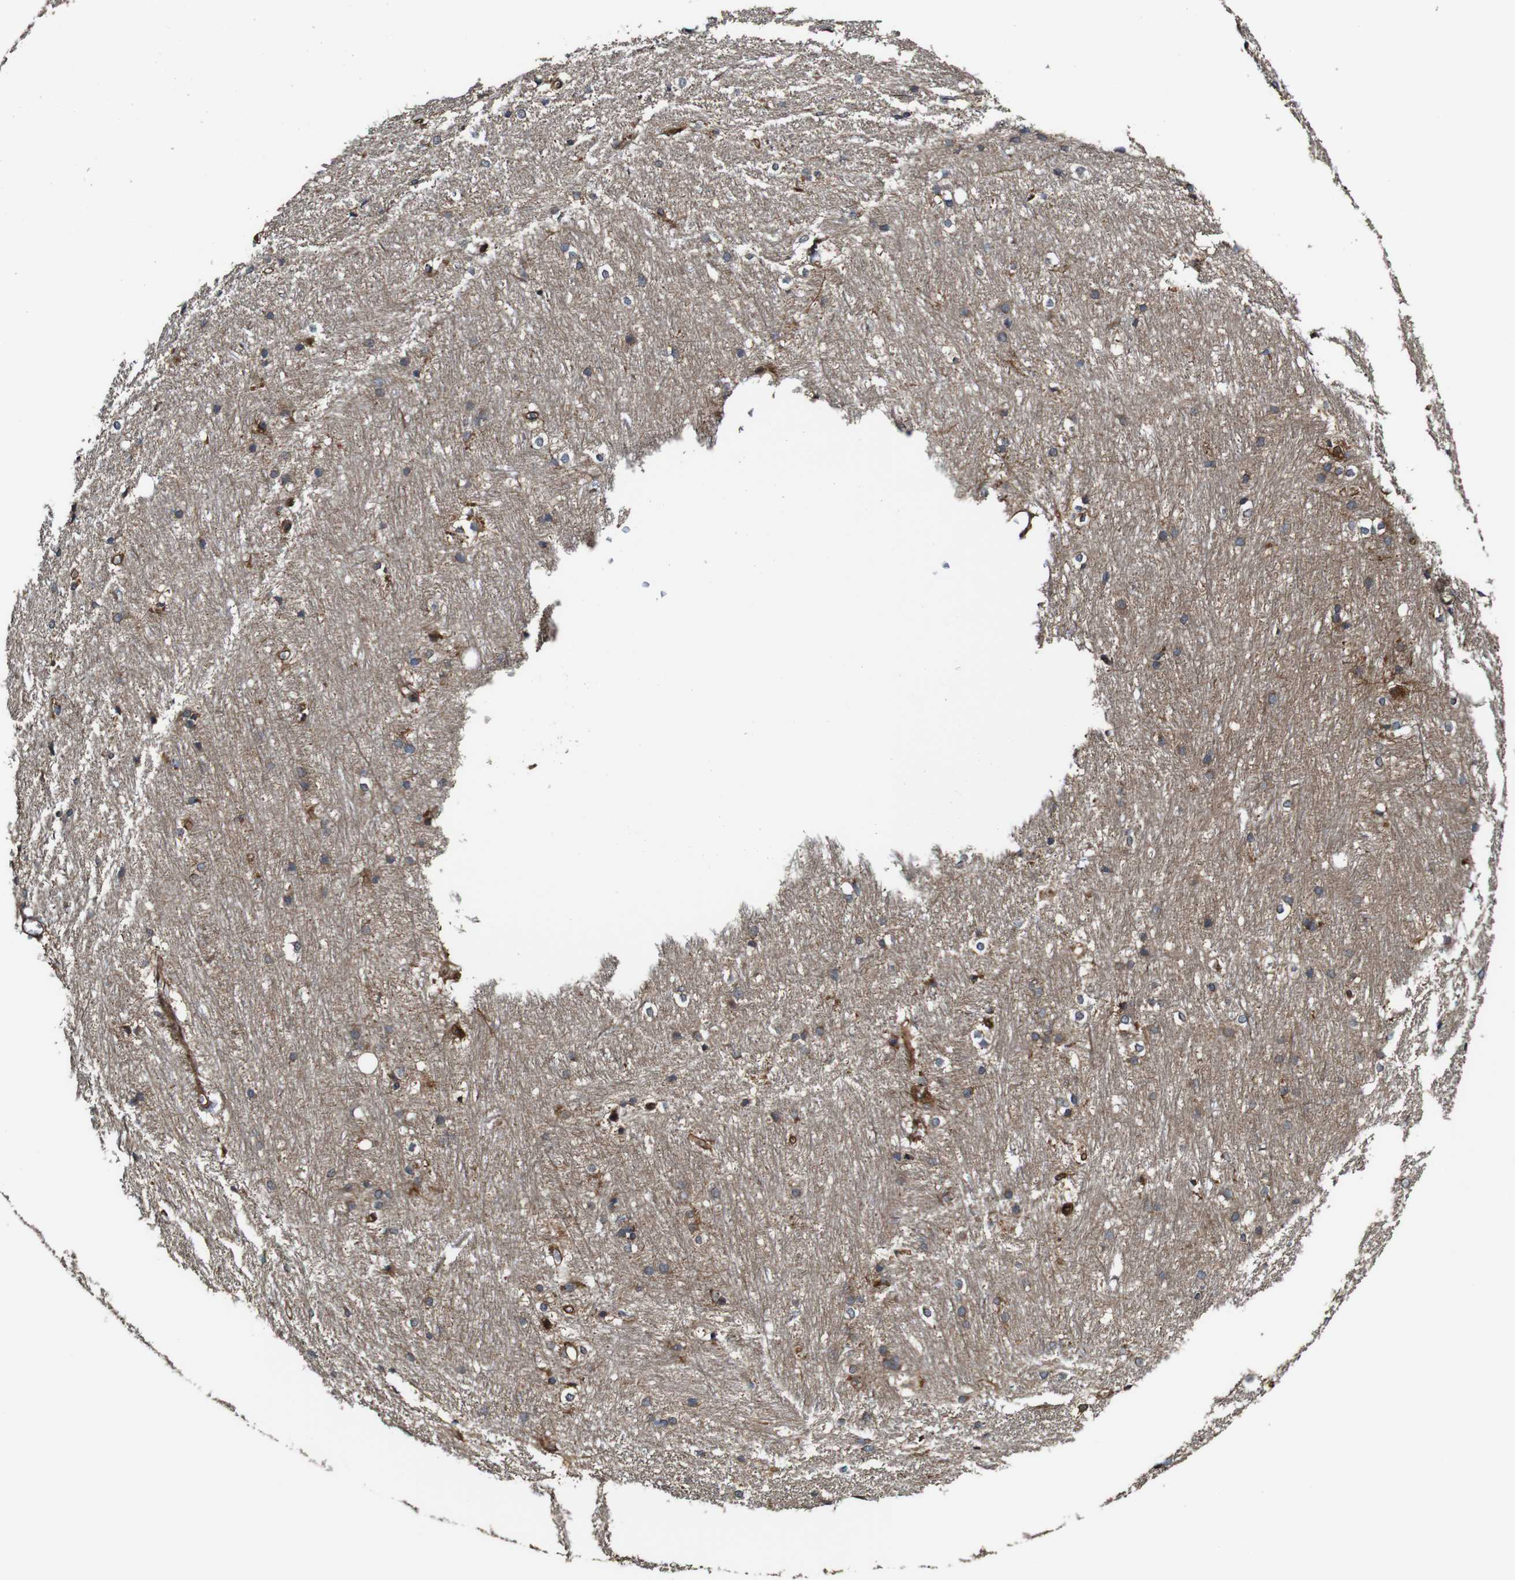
{"staining": {"intensity": "strong", "quantity": "<25%", "location": "cytoplasmic/membranous"}, "tissue": "caudate", "cell_type": "Glial cells", "image_type": "normal", "snomed": [{"axis": "morphology", "description": "Normal tissue, NOS"}, {"axis": "topography", "description": "Lateral ventricle wall"}], "caption": "Immunohistochemical staining of benign human caudate exhibits strong cytoplasmic/membranous protein expression in about <25% of glial cells. The staining was performed using DAB (3,3'-diaminobenzidine), with brown indicating positive protein expression. Nuclei are stained blue with hematoxylin.", "gene": "TNIK", "patient": {"sex": "female", "age": 19}}